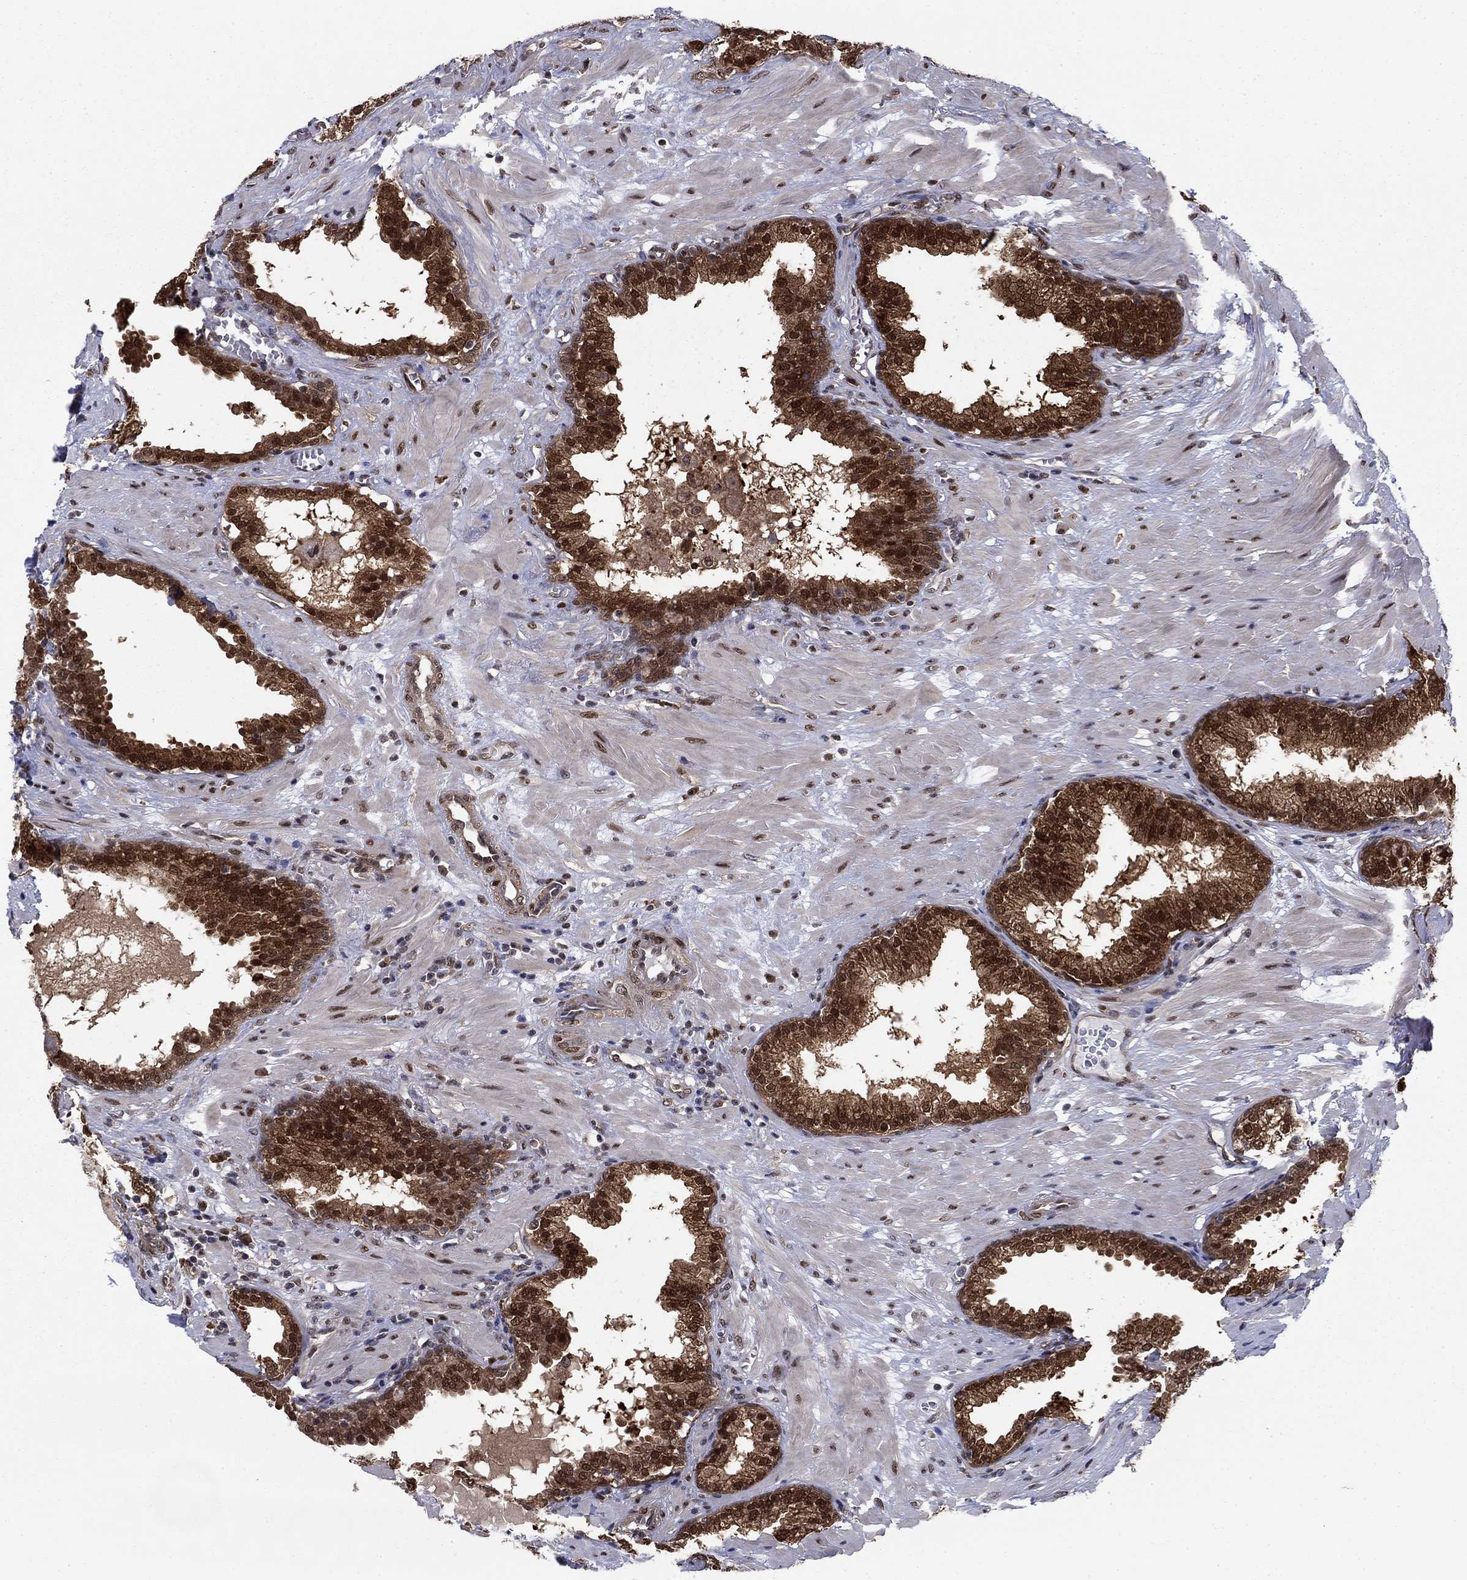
{"staining": {"intensity": "strong", "quantity": "25%-75%", "location": "cytoplasmic/membranous,nuclear"}, "tissue": "prostate", "cell_type": "Glandular cells", "image_type": "normal", "snomed": [{"axis": "morphology", "description": "Normal tissue, NOS"}, {"axis": "topography", "description": "Prostate"}], "caption": "IHC photomicrograph of normal prostate: human prostate stained using immunohistochemistry (IHC) reveals high levels of strong protein expression localized specifically in the cytoplasmic/membranous,nuclear of glandular cells, appearing as a cytoplasmic/membranous,nuclear brown color.", "gene": "FKBP4", "patient": {"sex": "male", "age": 64}}